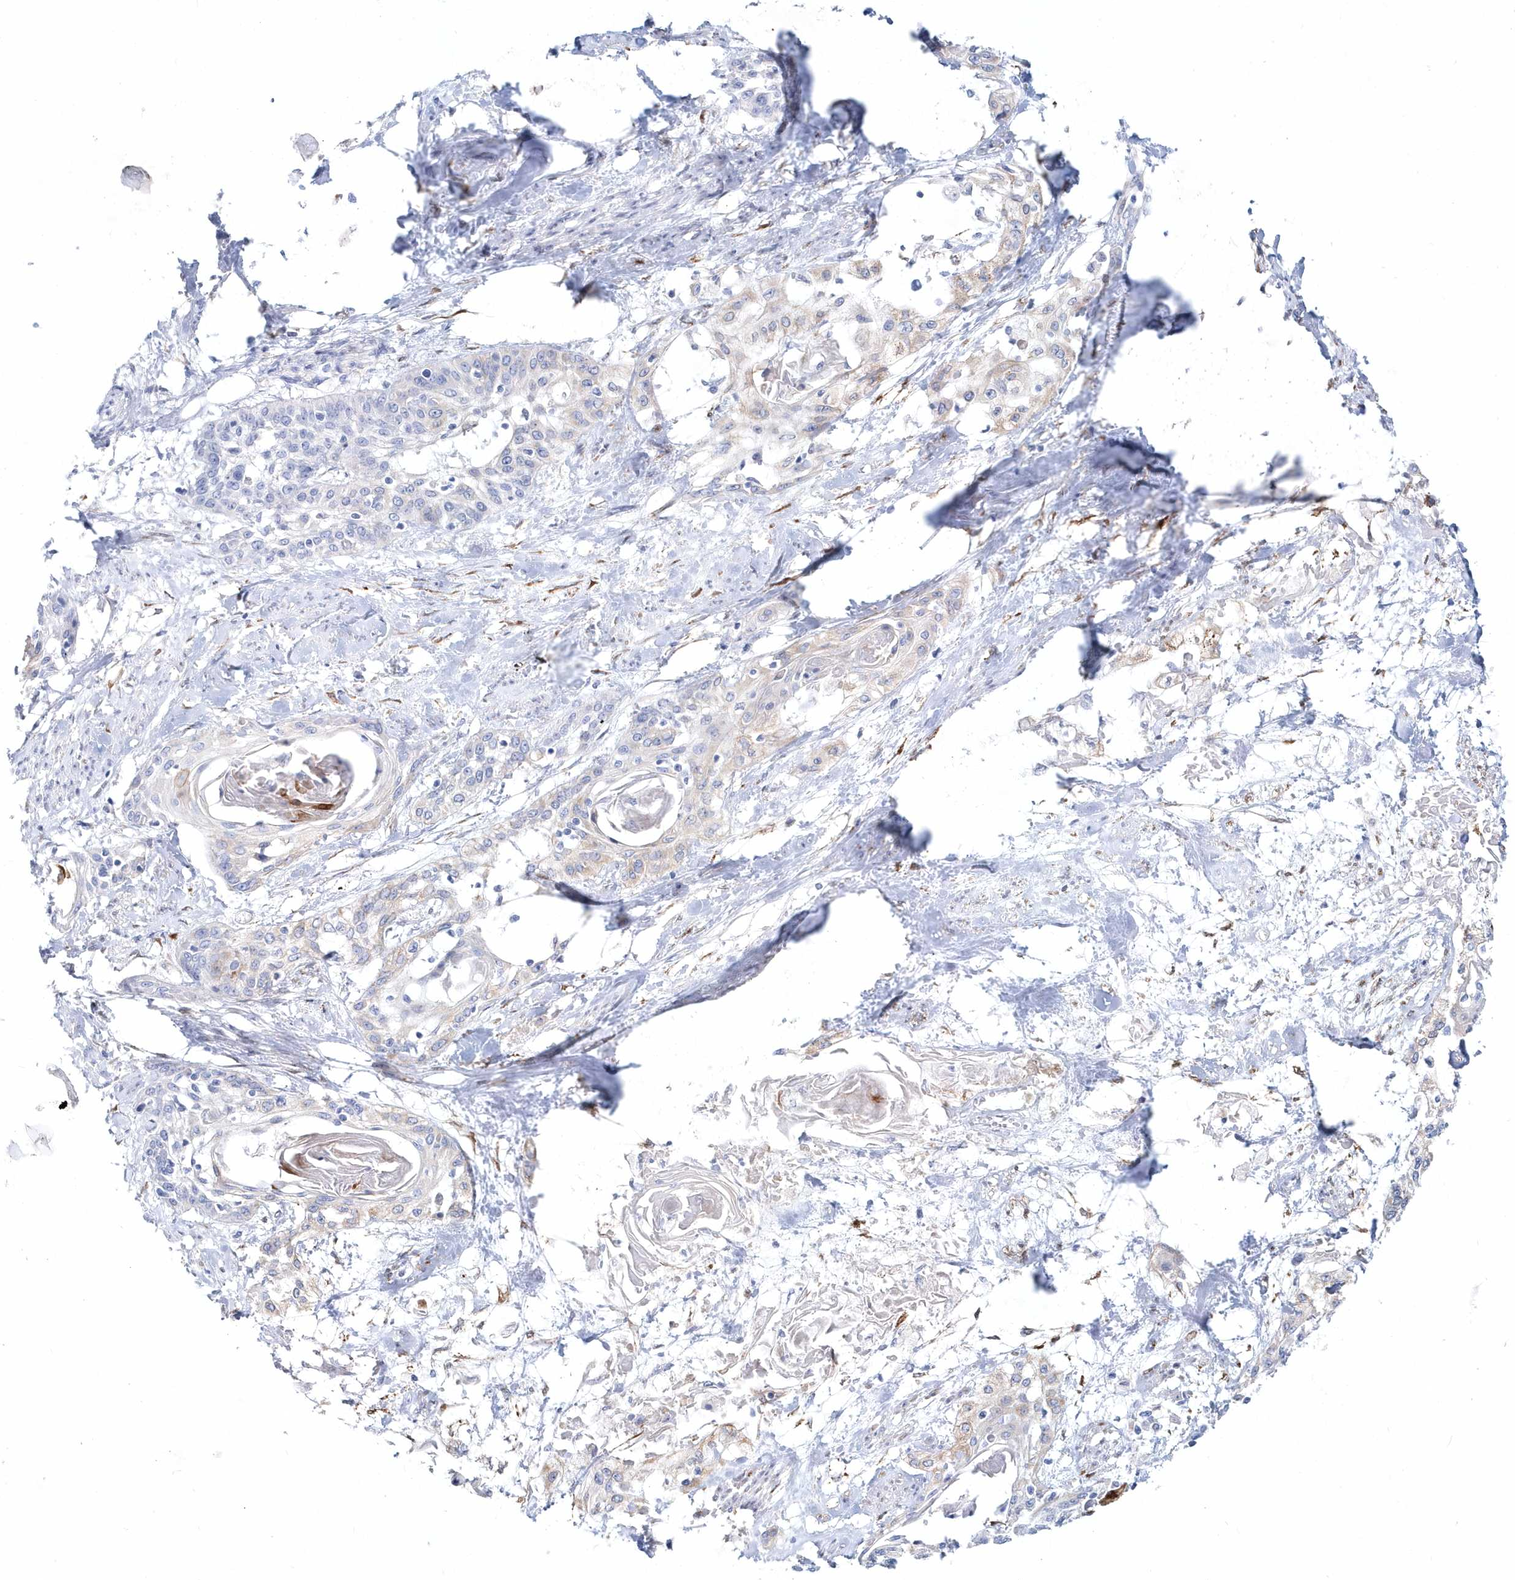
{"staining": {"intensity": "moderate", "quantity": "<25%", "location": "cytoplasmic/membranous"}, "tissue": "cervical cancer", "cell_type": "Tumor cells", "image_type": "cancer", "snomed": [{"axis": "morphology", "description": "Squamous cell carcinoma, NOS"}, {"axis": "topography", "description": "Cervix"}], "caption": "Cervical cancer stained with DAB immunohistochemistry exhibits low levels of moderate cytoplasmic/membranous staining in approximately <25% of tumor cells.", "gene": "SPINK7", "patient": {"sex": "female", "age": 57}}